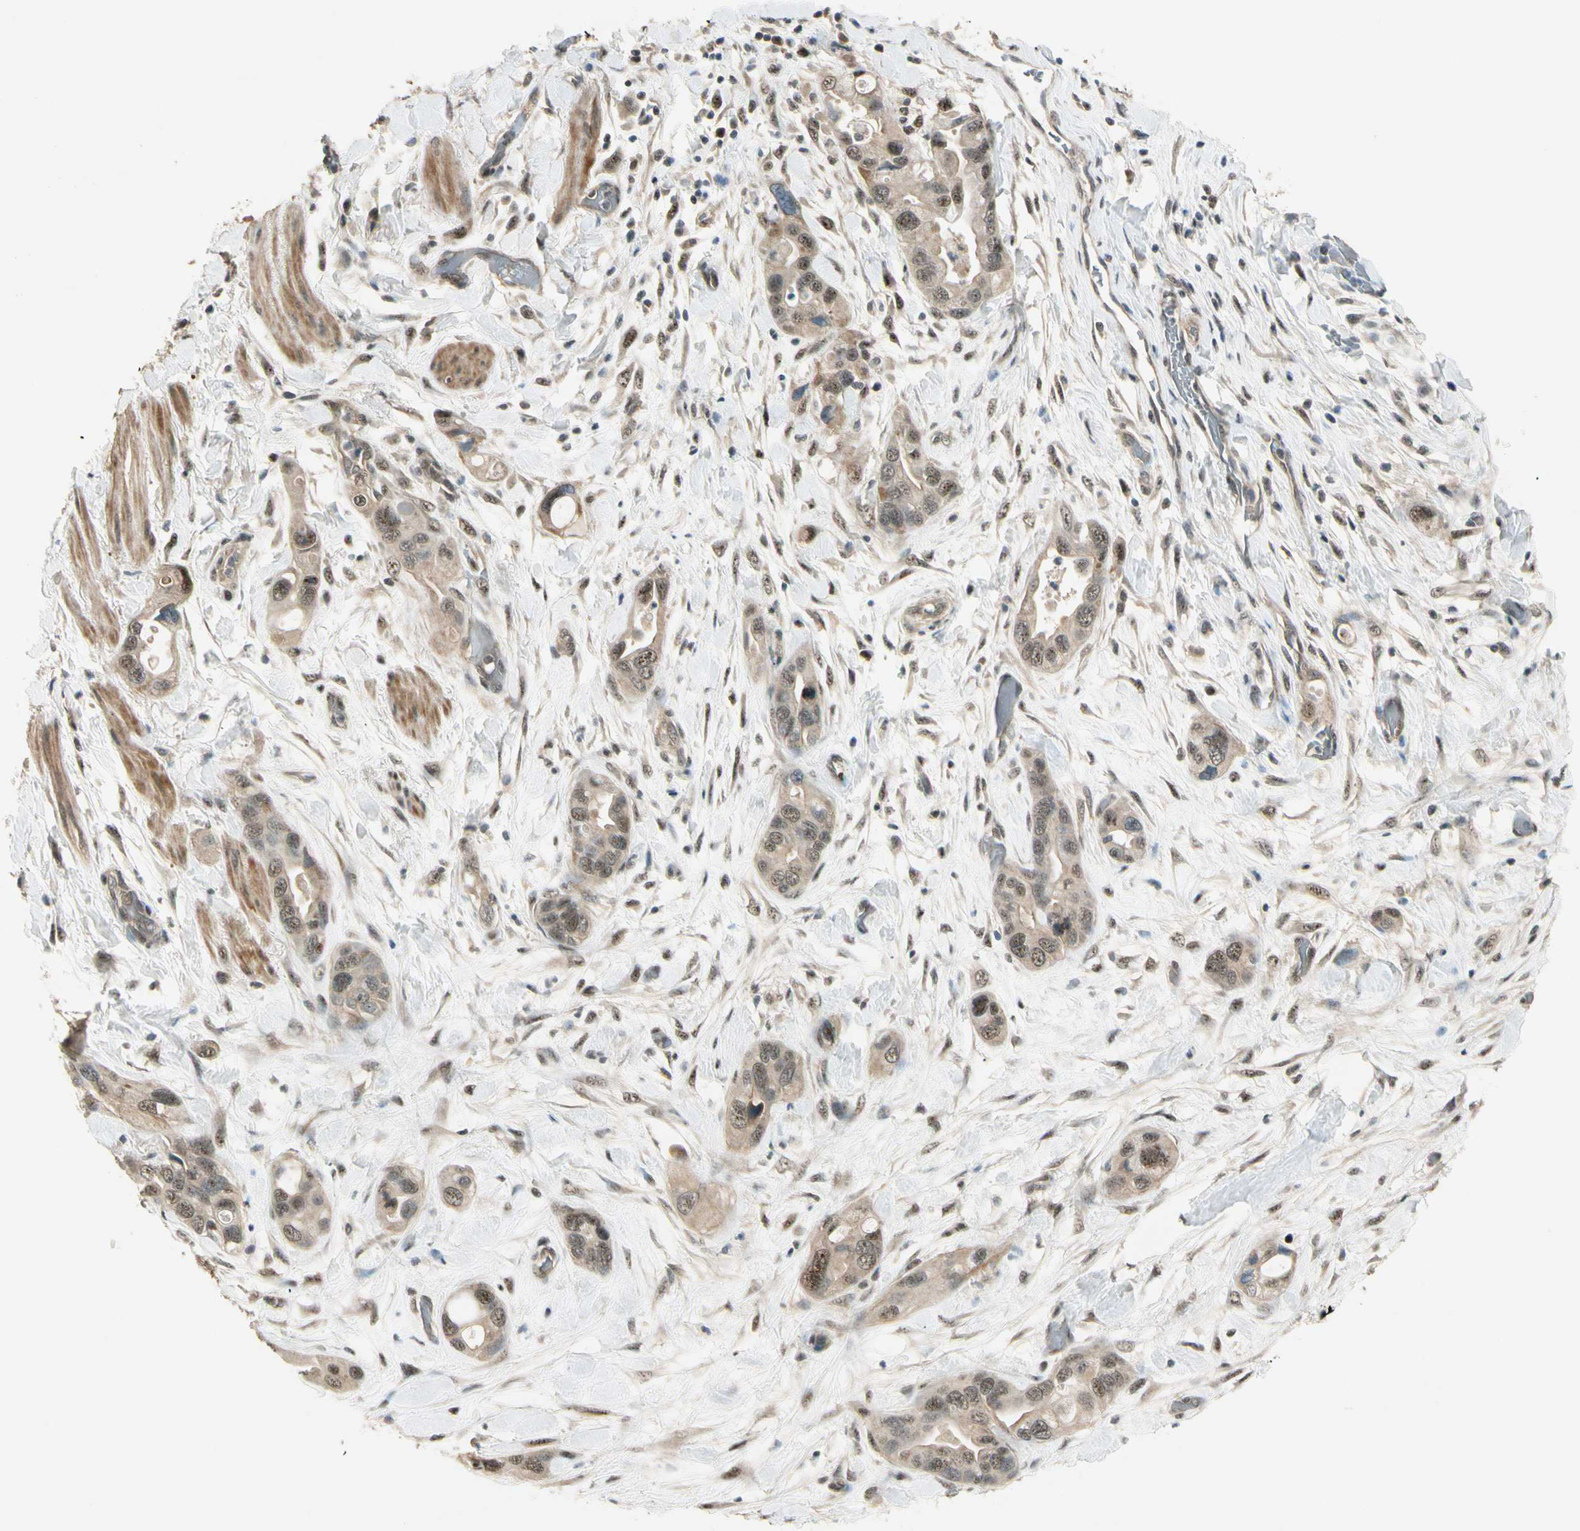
{"staining": {"intensity": "moderate", "quantity": ">75%", "location": "cytoplasmic/membranous"}, "tissue": "pancreatic cancer", "cell_type": "Tumor cells", "image_type": "cancer", "snomed": [{"axis": "morphology", "description": "Adenocarcinoma, NOS"}, {"axis": "topography", "description": "Pancreas"}], "caption": "This image demonstrates immunohistochemistry staining of human pancreatic cancer, with medium moderate cytoplasmic/membranous expression in about >75% of tumor cells.", "gene": "MCPH1", "patient": {"sex": "female", "age": 77}}